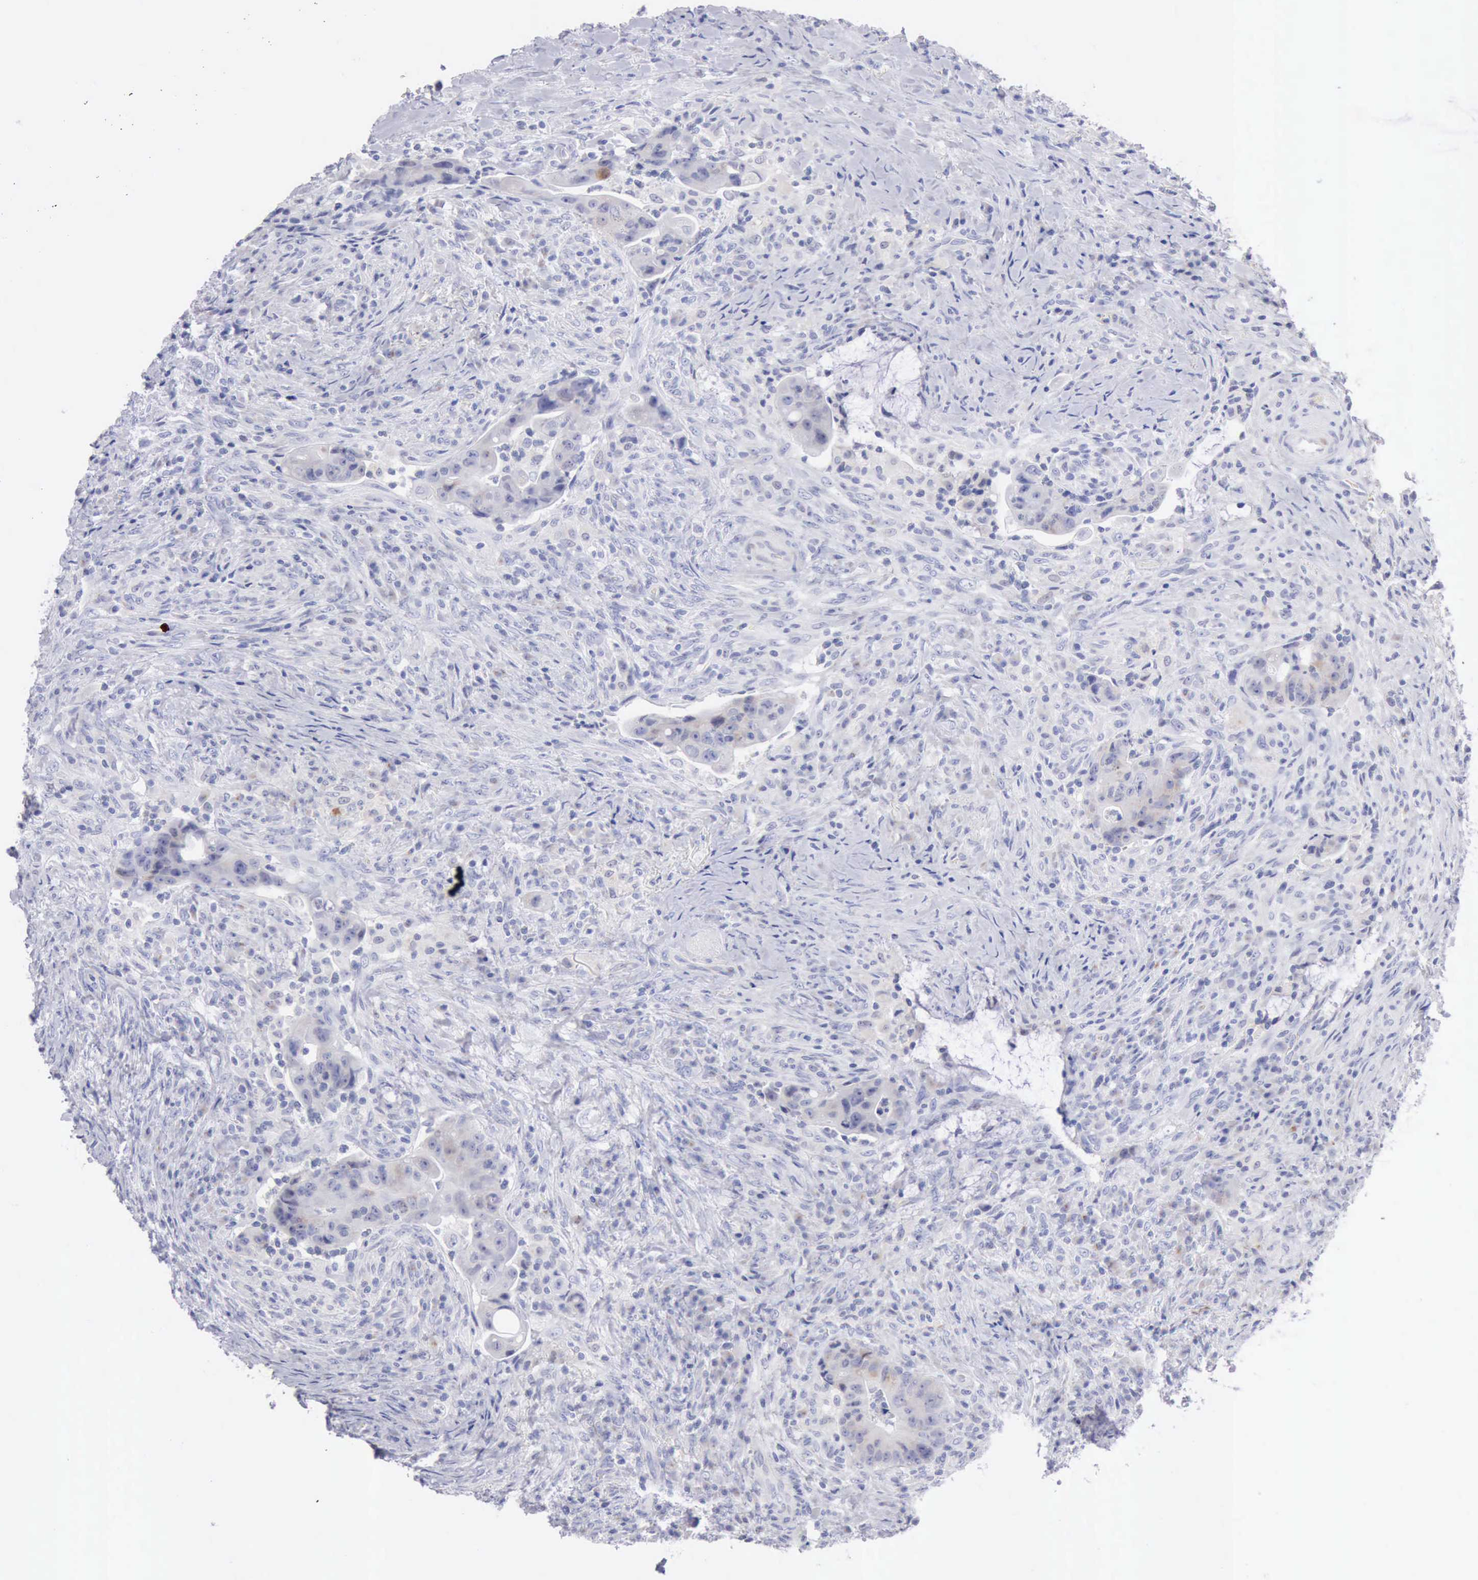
{"staining": {"intensity": "weak", "quantity": "<25%", "location": "cytoplasmic/membranous"}, "tissue": "colorectal cancer", "cell_type": "Tumor cells", "image_type": "cancer", "snomed": [{"axis": "morphology", "description": "Adenocarcinoma, NOS"}, {"axis": "topography", "description": "Rectum"}], "caption": "A photomicrograph of human colorectal cancer is negative for staining in tumor cells.", "gene": "ANGEL1", "patient": {"sex": "female", "age": 71}}